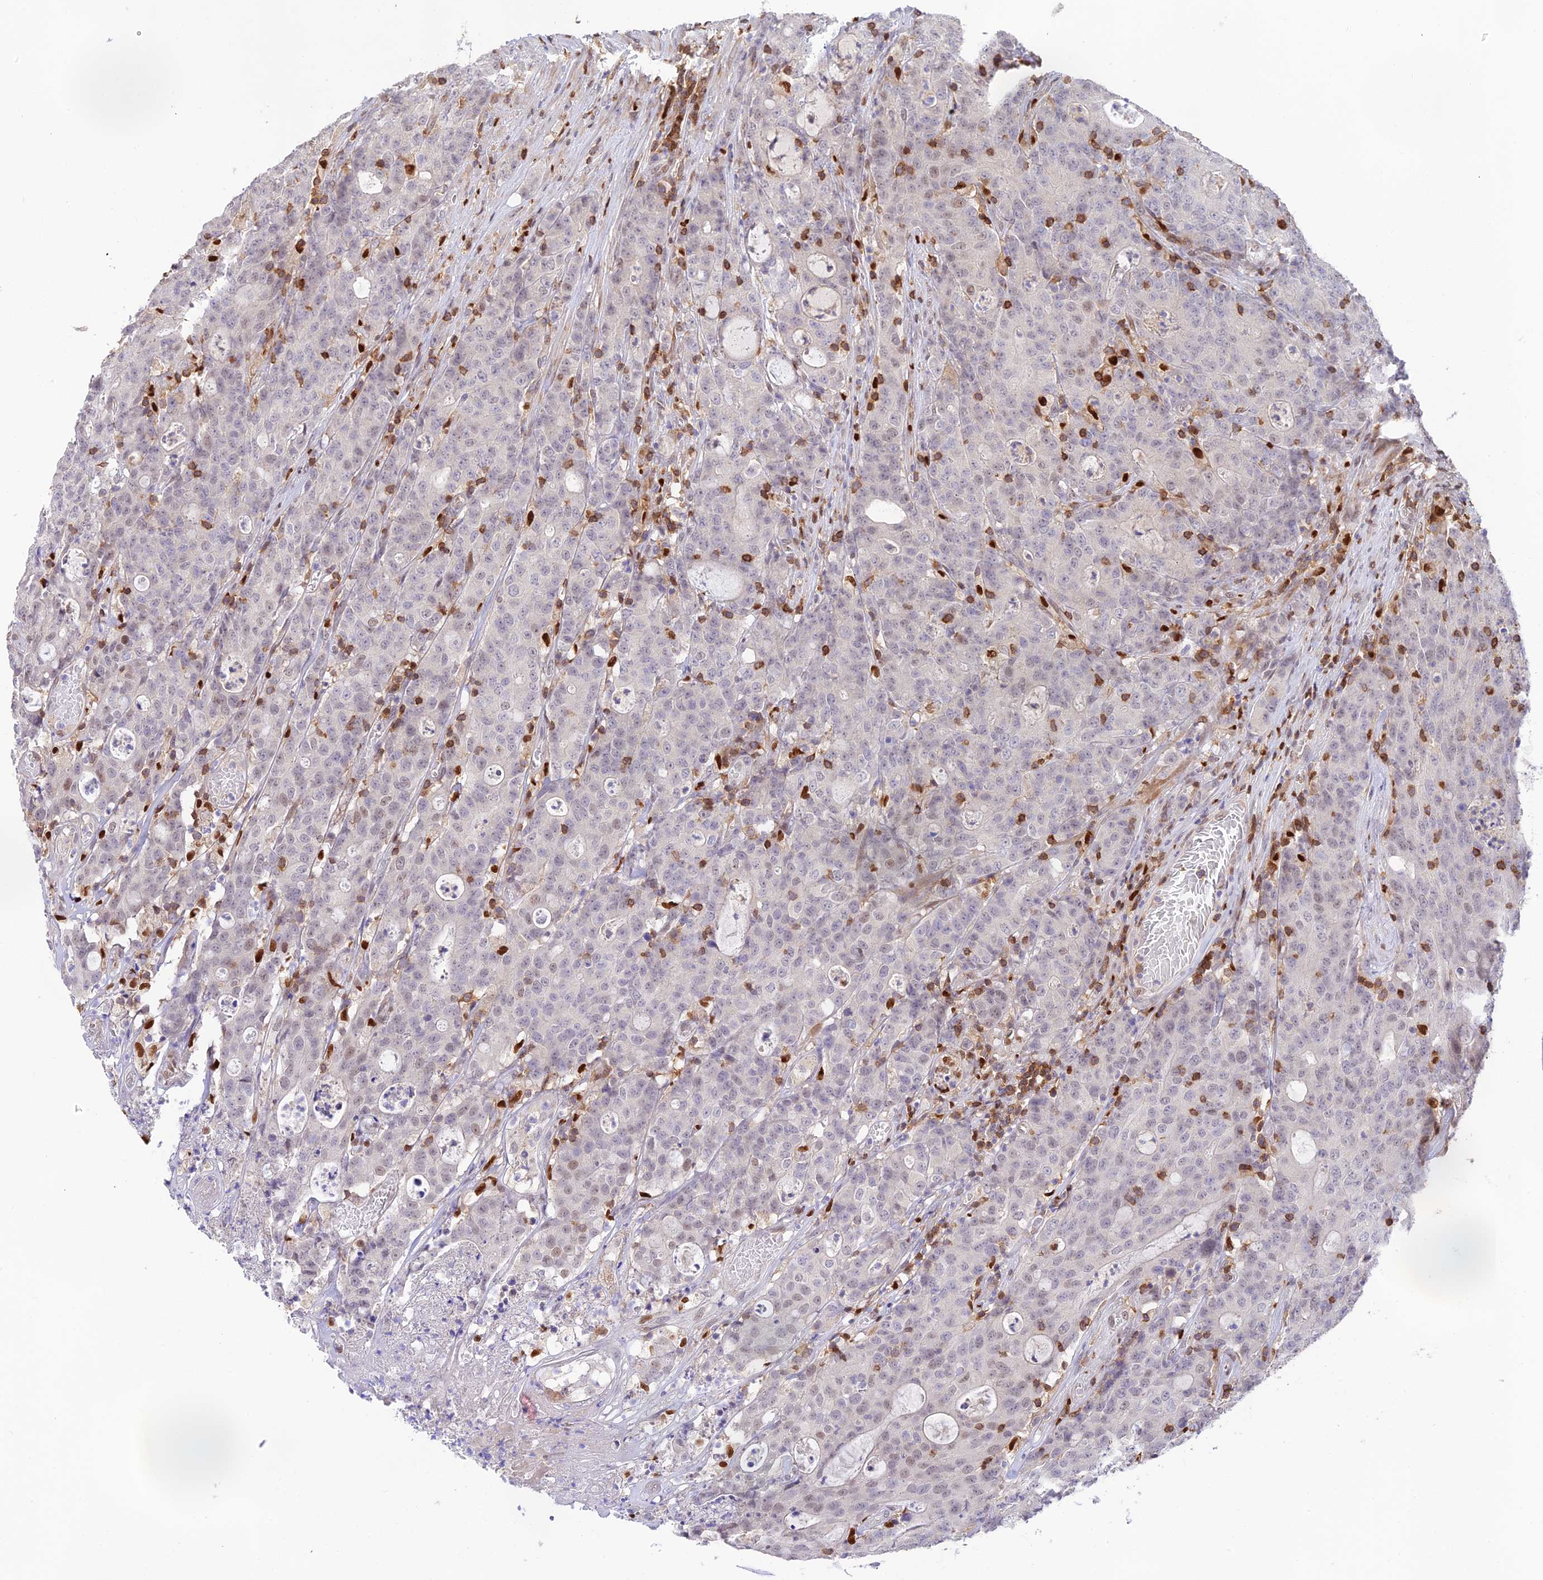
{"staining": {"intensity": "weak", "quantity": "<25%", "location": "nuclear"}, "tissue": "colorectal cancer", "cell_type": "Tumor cells", "image_type": "cancer", "snomed": [{"axis": "morphology", "description": "Adenocarcinoma, NOS"}, {"axis": "topography", "description": "Colon"}], "caption": "A photomicrograph of colorectal adenocarcinoma stained for a protein reveals no brown staining in tumor cells. The staining is performed using DAB brown chromogen with nuclei counter-stained in using hematoxylin.", "gene": "DENND1C", "patient": {"sex": "male", "age": 83}}